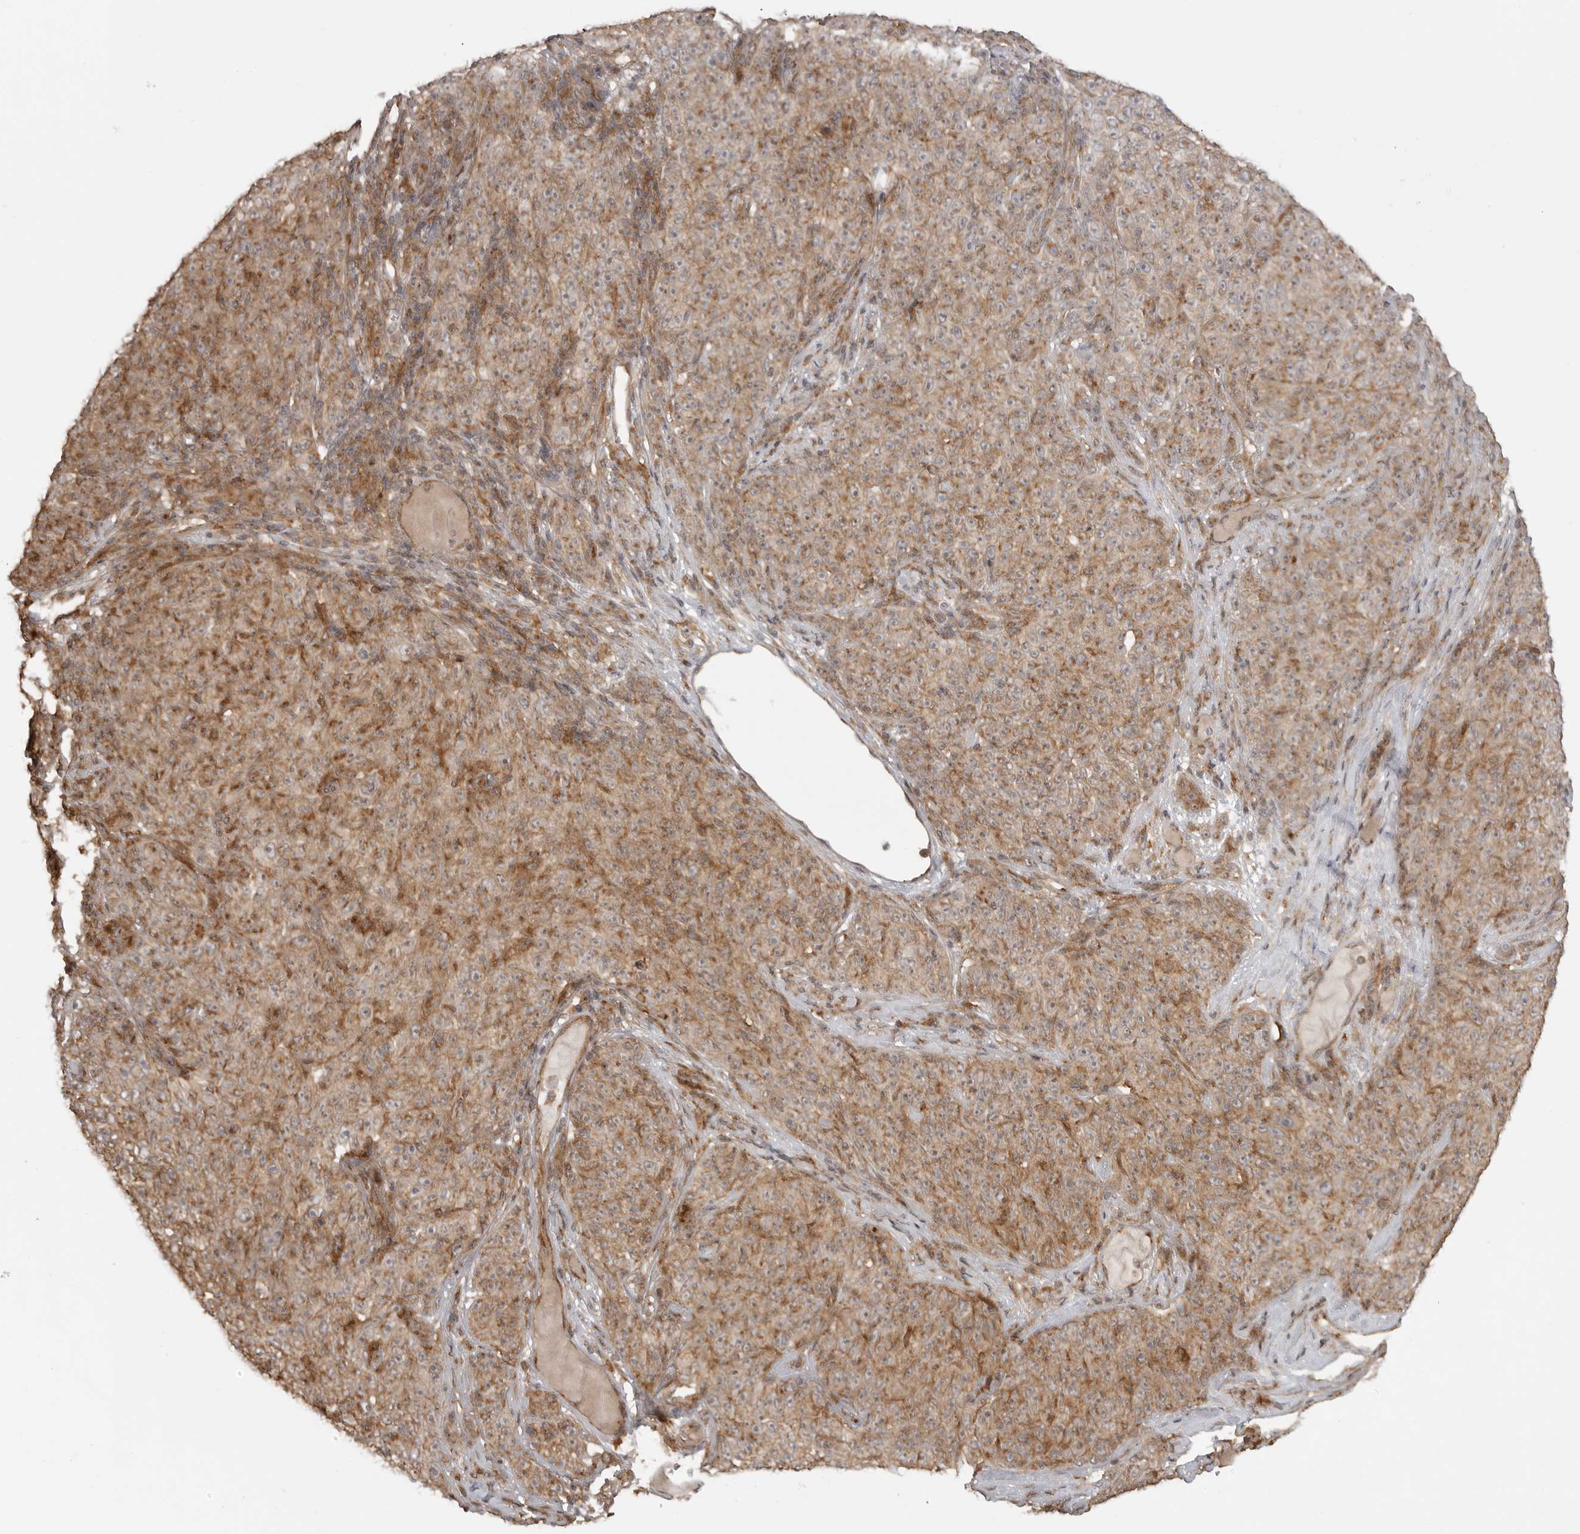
{"staining": {"intensity": "moderate", "quantity": ">75%", "location": "cytoplasmic/membranous"}, "tissue": "melanoma", "cell_type": "Tumor cells", "image_type": "cancer", "snomed": [{"axis": "morphology", "description": "Malignant melanoma, NOS"}, {"axis": "topography", "description": "Skin"}], "caption": "High-magnification brightfield microscopy of melanoma stained with DAB (3,3'-diaminobenzidine) (brown) and counterstained with hematoxylin (blue). tumor cells exhibit moderate cytoplasmic/membranous positivity is present in about>75% of cells. The staining was performed using DAB to visualize the protein expression in brown, while the nuclei were stained in blue with hematoxylin (Magnification: 20x).", "gene": "FAT3", "patient": {"sex": "female", "age": 82}}